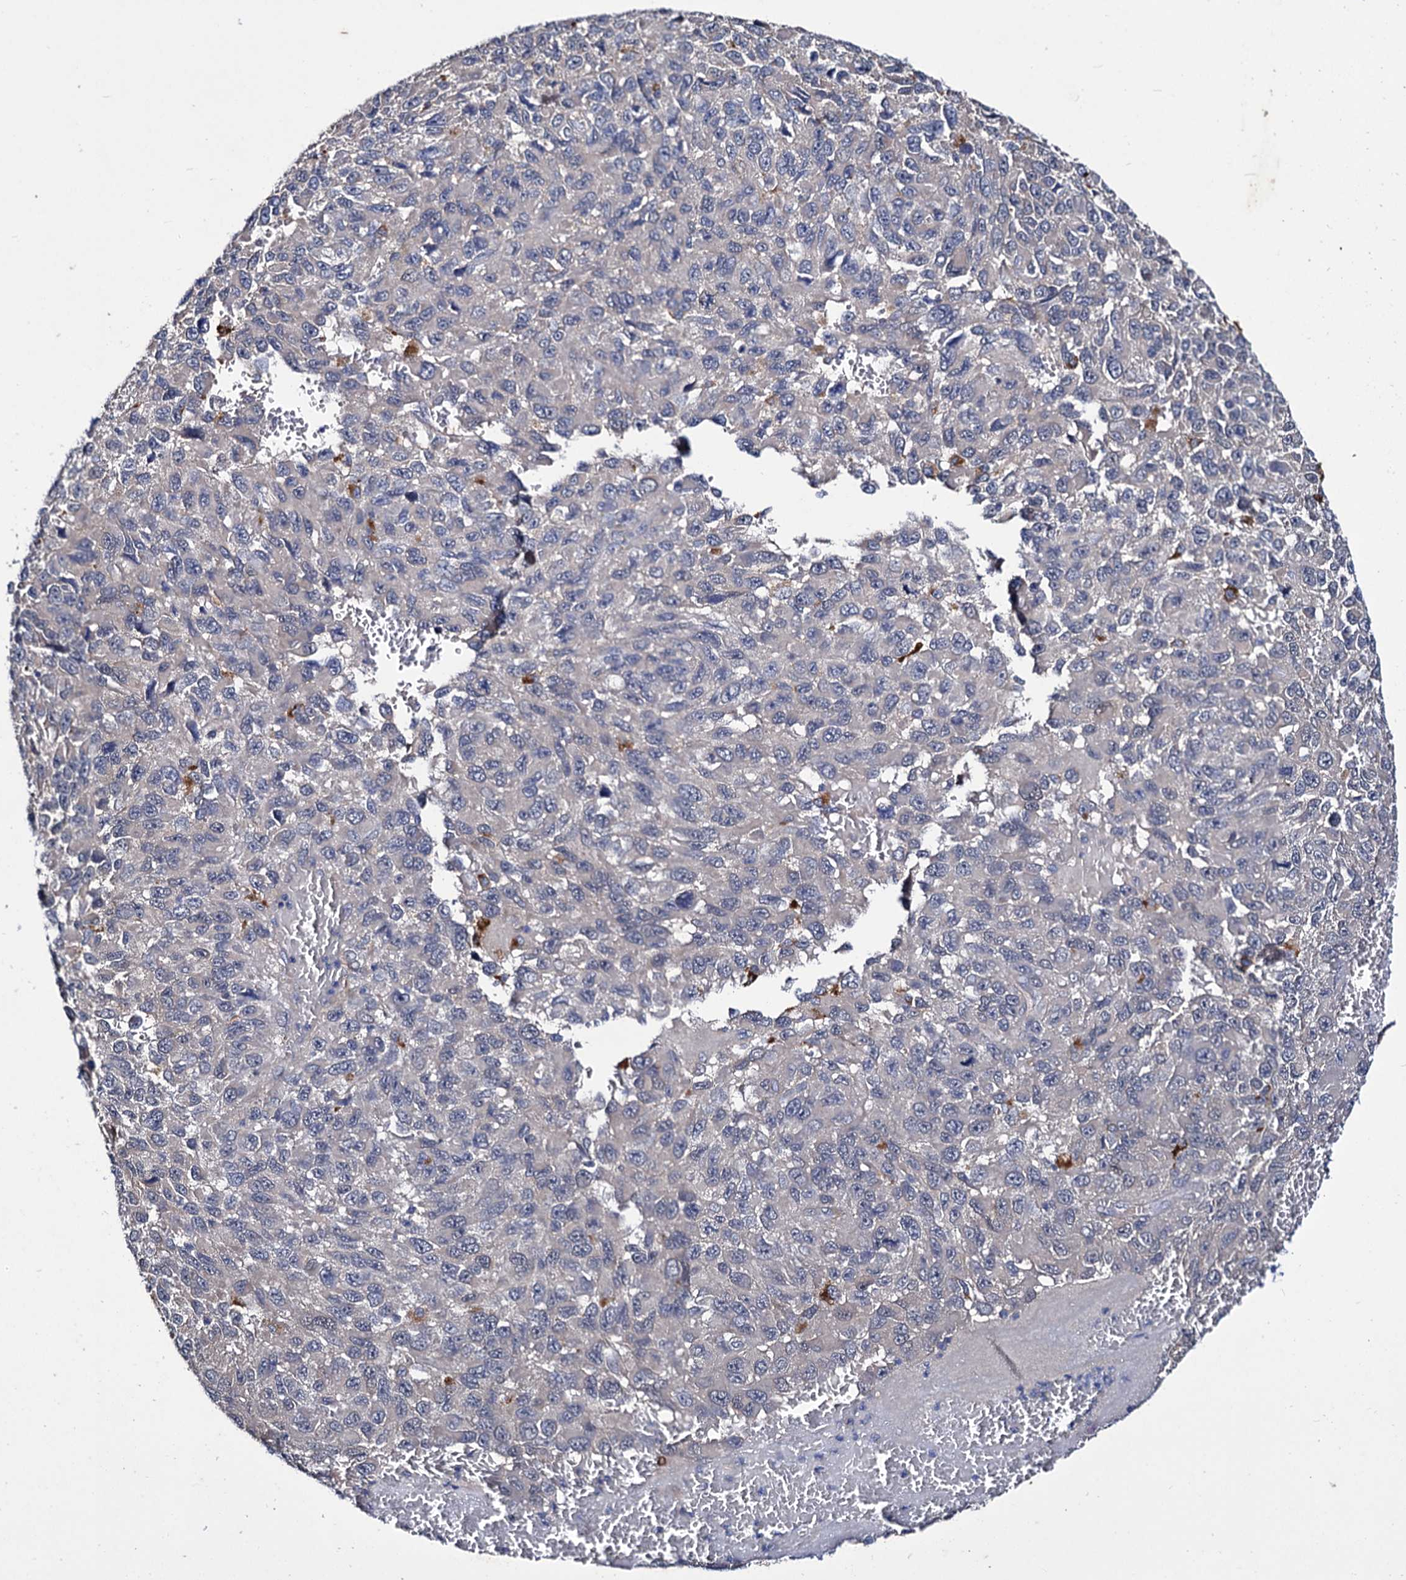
{"staining": {"intensity": "negative", "quantity": "none", "location": "none"}, "tissue": "melanoma", "cell_type": "Tumor cells", "image_type": "cancer", "snomed": [{"axis": "morphology", "description": "Normal tissue, NOS"}, {"axis": "morphology", "description": "Malignant melanoma, NOS"}, {"axis": "topography", "description": "Skin"}], "caption": "Immunohistochemistry (IHC) micrograph of melanoma stained for a protein (brown), which demonstrates no positivity in tumor cells.", "gene": "AXL", "patient": {"sex": "female", "age": 96}}